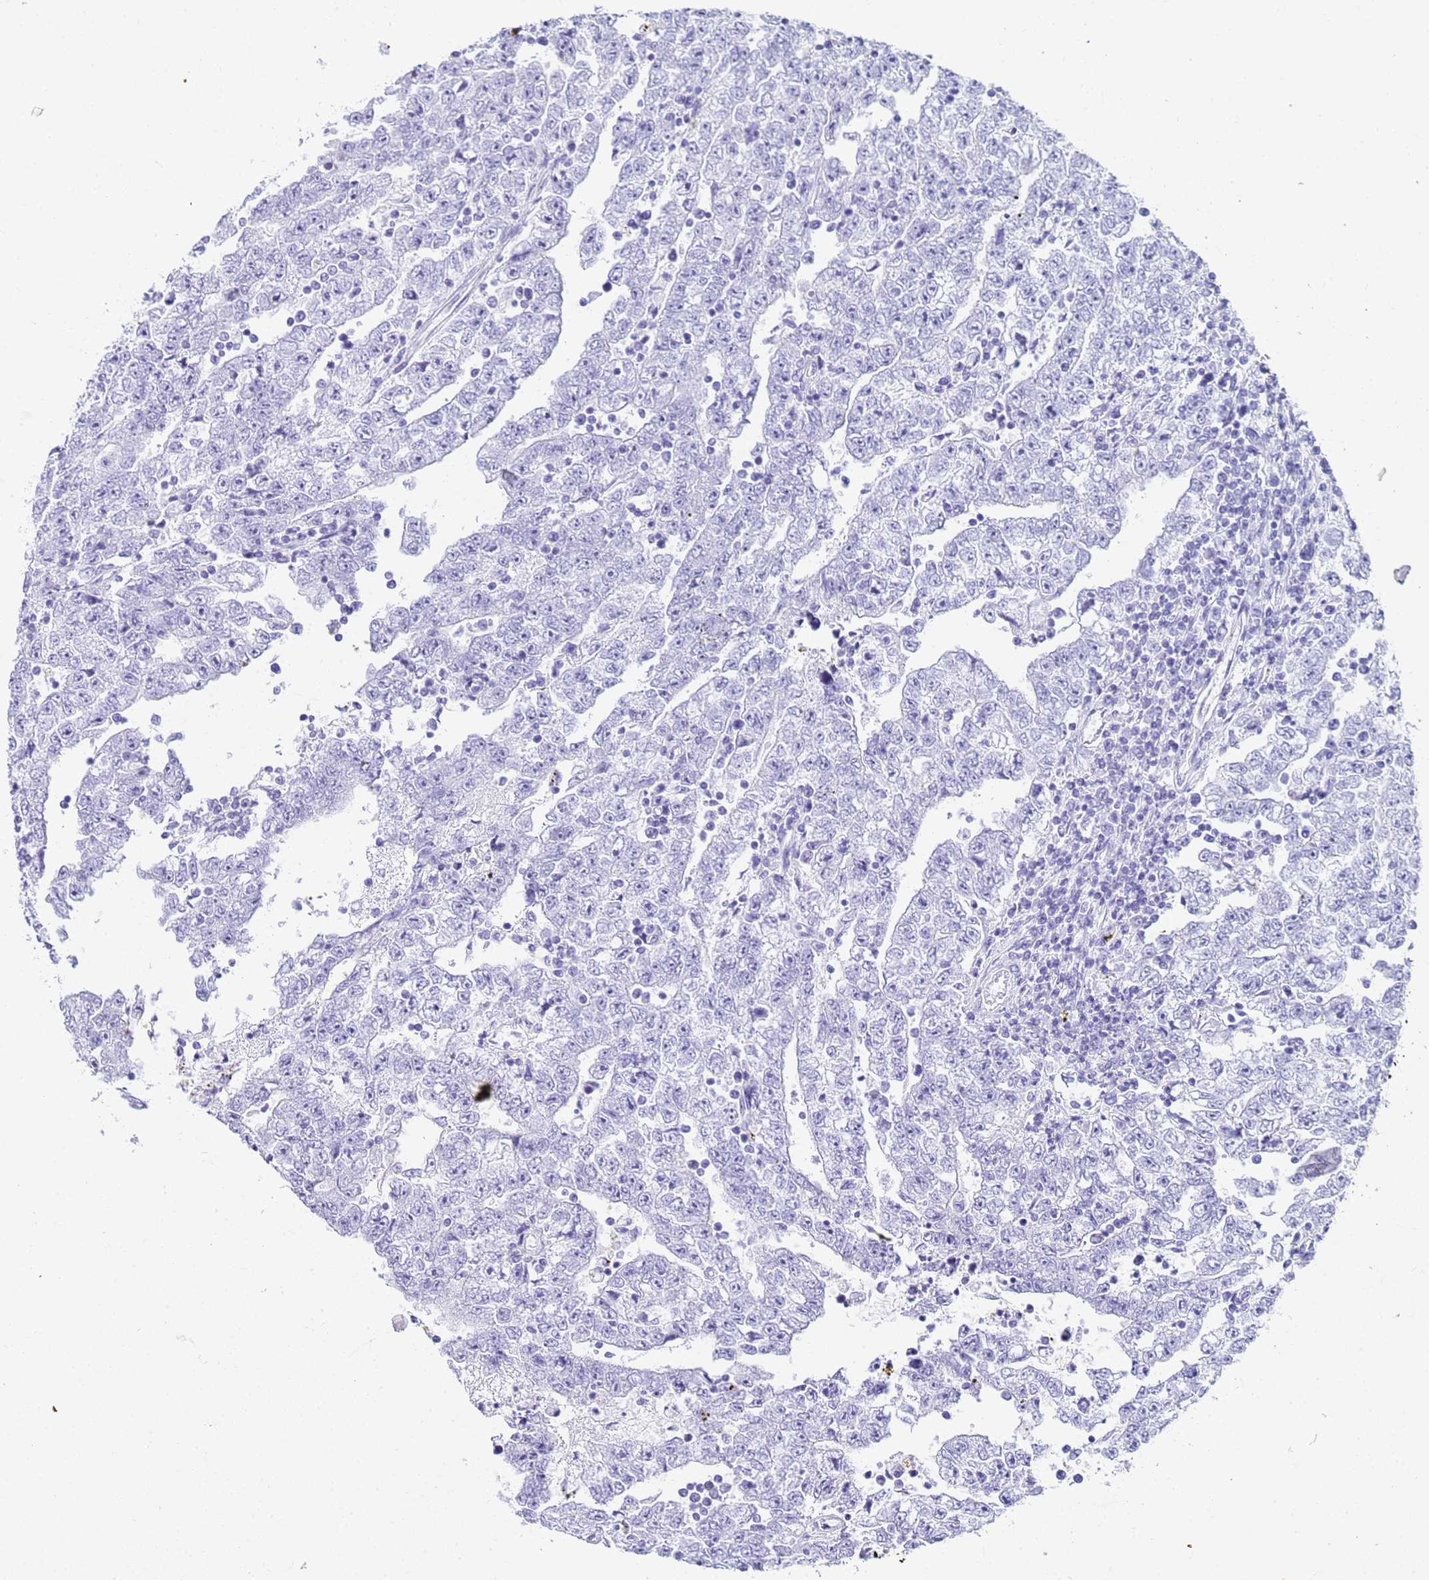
{"staining": {"intensity": "negative", "quantity": "none", "location": "none"}, "tissue": "testis cancer", "cell_type": "Tumor cells", "image_type": "cancer", "snomed": [{"axis": "morphology", "description": "Carcinoma, Embryonal, NOS"}, {"axis": "topography", "description": "Testis"}], "caption": "A micrograph of human testis cancer is negative for staining in tumor cells. The staining is performed using DAB (3,3'-diaminobenzidine) brown chromogen with nuclei counter-stained in using hematoxylin.", "gene": "SLC7A9", "patient": {"sex": "male", "age": 25}}